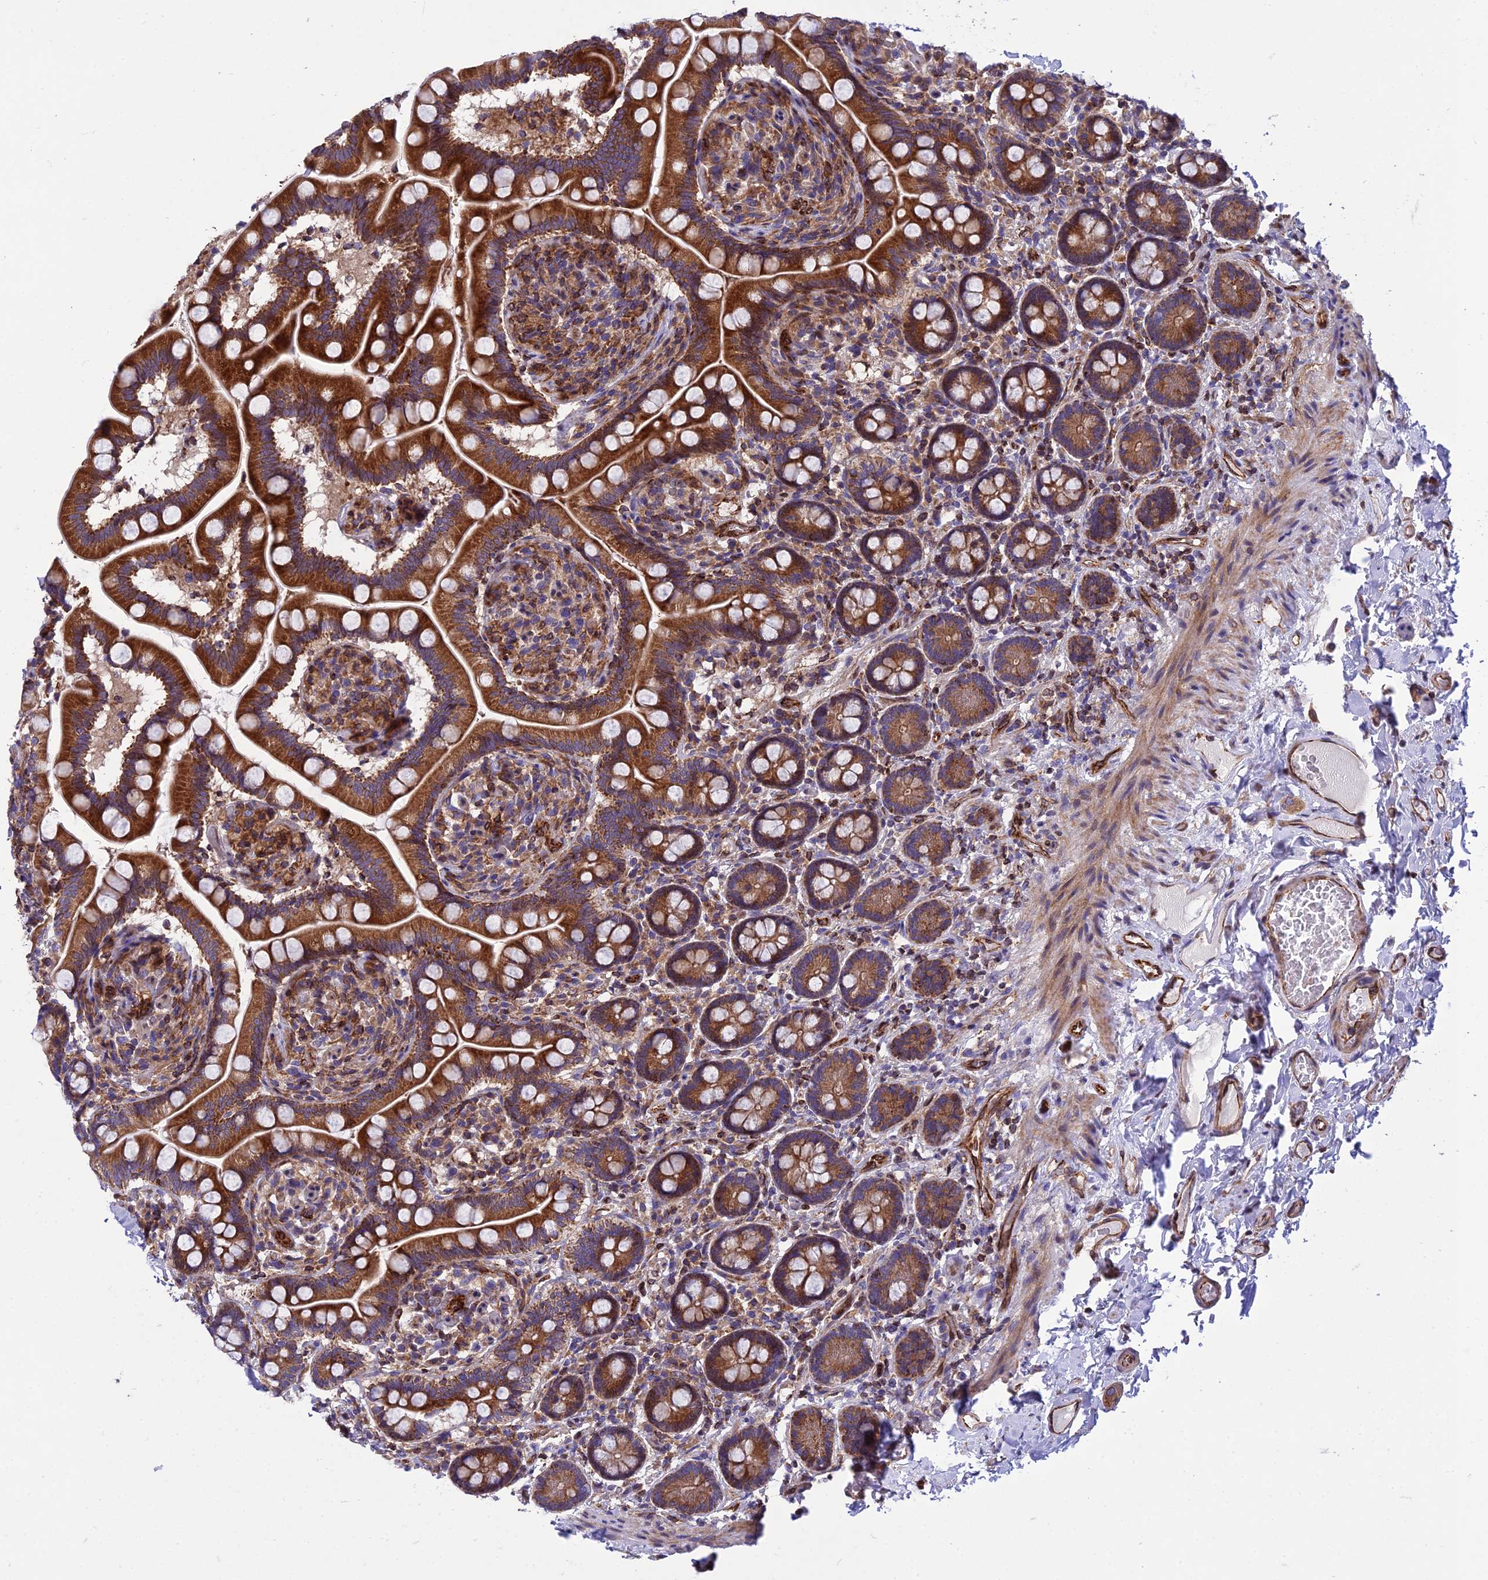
{"staining": {"intensity": "strong", "quantity": ">75%", "location": "cytoplasmic/membranous"}, "tissue": "small intestine", "cell_type": "Glandular cells", "image_type": "normal", "snomed": [{"axis": "morphology", "description": "Normal tissue, NOS"}, {"axis": "topography", "description": "Small intestine"}], "caption": "A histopathology image of small intestine stained for a protein shows strong cytoplasmic/membranous brown staining in glandular cells.", "gene": "GIMAP1", "patient": {"sex": "female", "age": 64}}